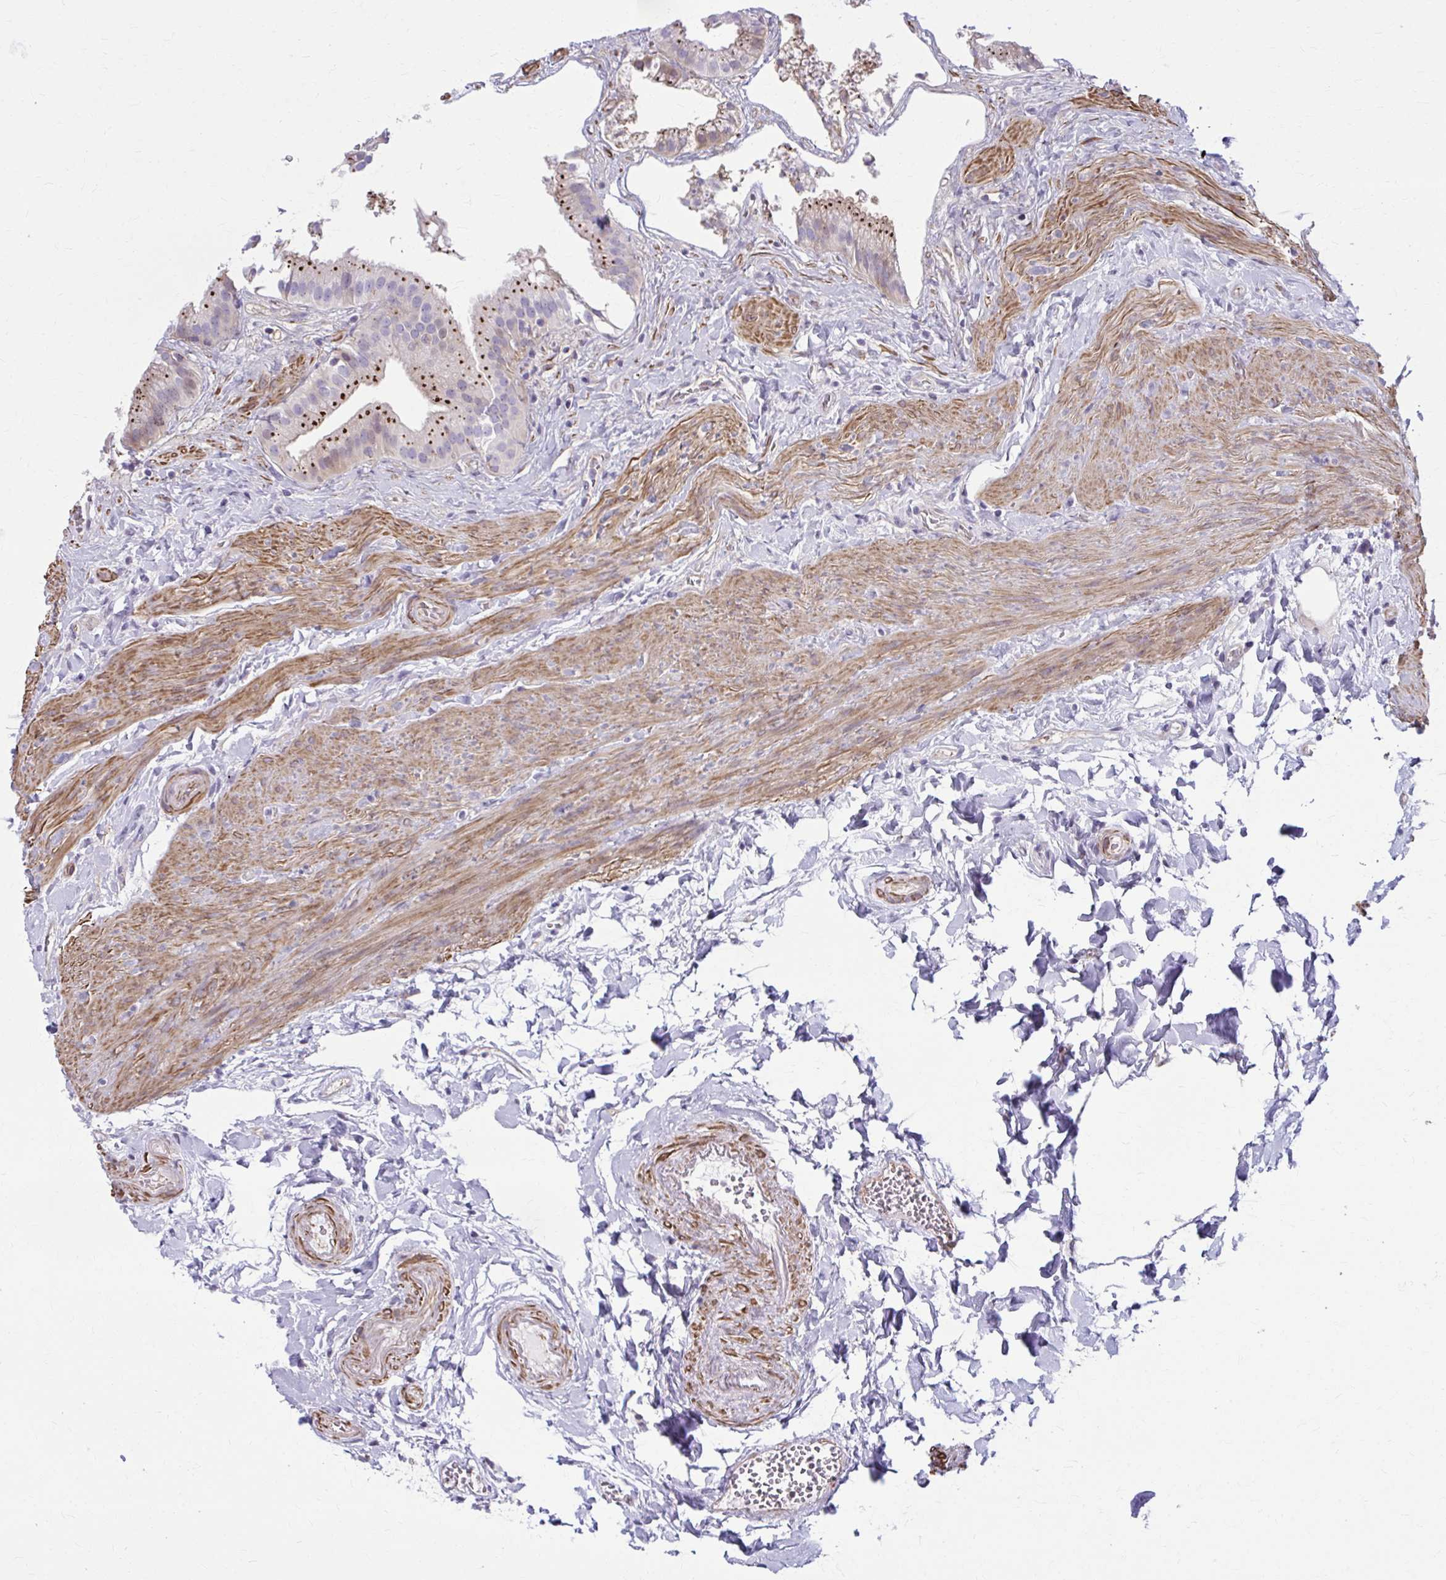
{"staining": {"intensity": "strong", "quantity": "25%-75%", "location": "cytoplasmic/membranous"}, "tissue": "gallbladder", "cell_type": "Glandular cells", "image_type": "normal", "snomed": [{"axis": "morphology", "description": "Normal tissue, NOS"}, {"axis": "topography", "description": "Gallbladder"}], "caption": "A high-resolution histopathology image shows IHC staining of benign gallbladder, which reveals strong cytoplasmic/membranous staining in approximately 25%-75% of glandular cells.", "gene": "LRRC4B", "patient": {"sex": "female", "age": 63}}